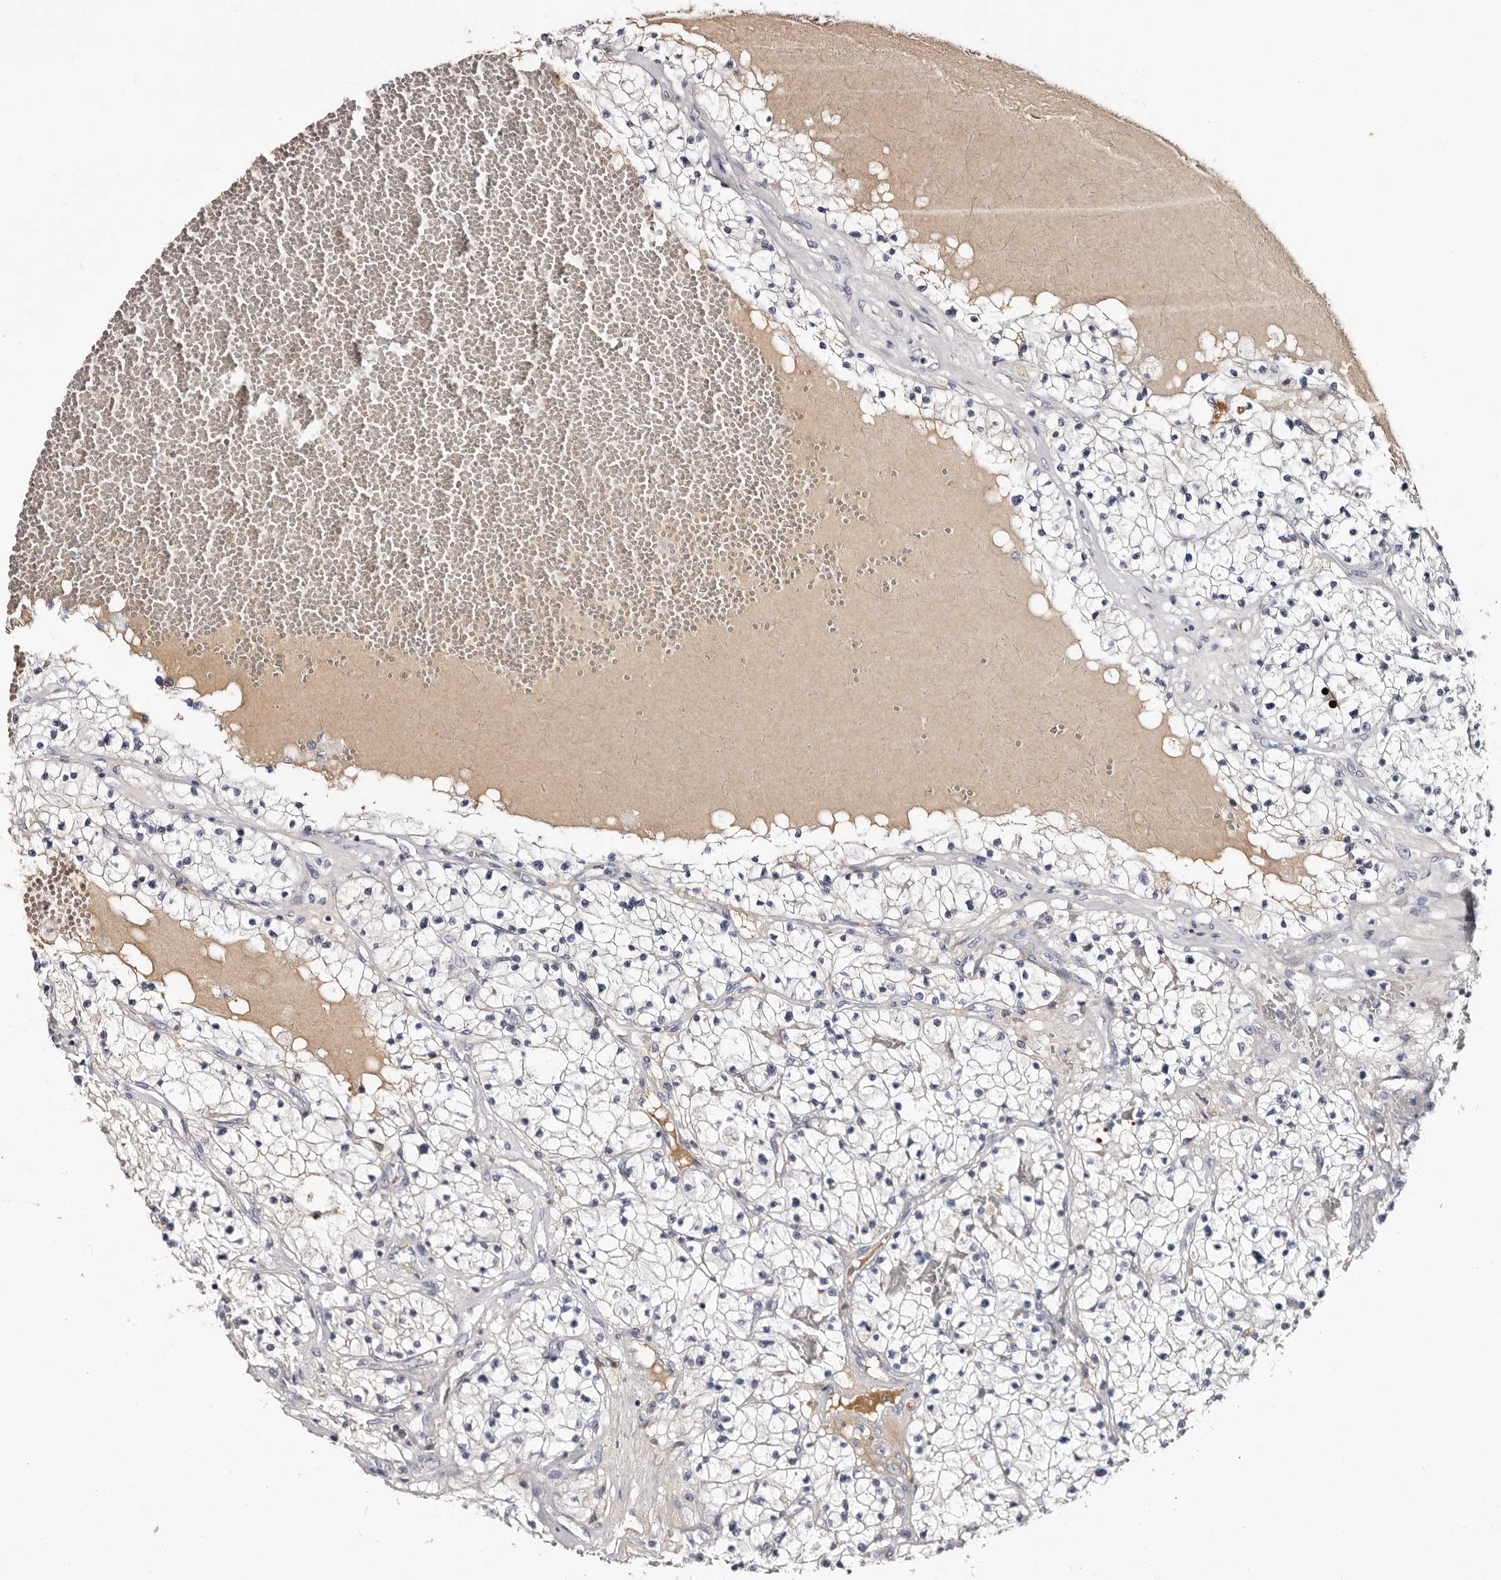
{"staining": {"intensity": "negative", "quantity": "none", "location": "none"}, "tissue": "renal cancer", "cell_type": "Tumor cells", "image_type": "cancer", "snomed": [{"axis": "morphology", "description": "Normal tissue, NOS"}, {"axis": "morphology", "description": "Adenocarcinoma, NOS"}, {"axis": "topography", "description": "Kidney"}], "caption": "Human renal adenocarcinoma stained for a protein using IHC demonstrates no positivity in tumor cells.", "gene": "TBC1D22B", "patient": {"sex": "male", "age": 68}}